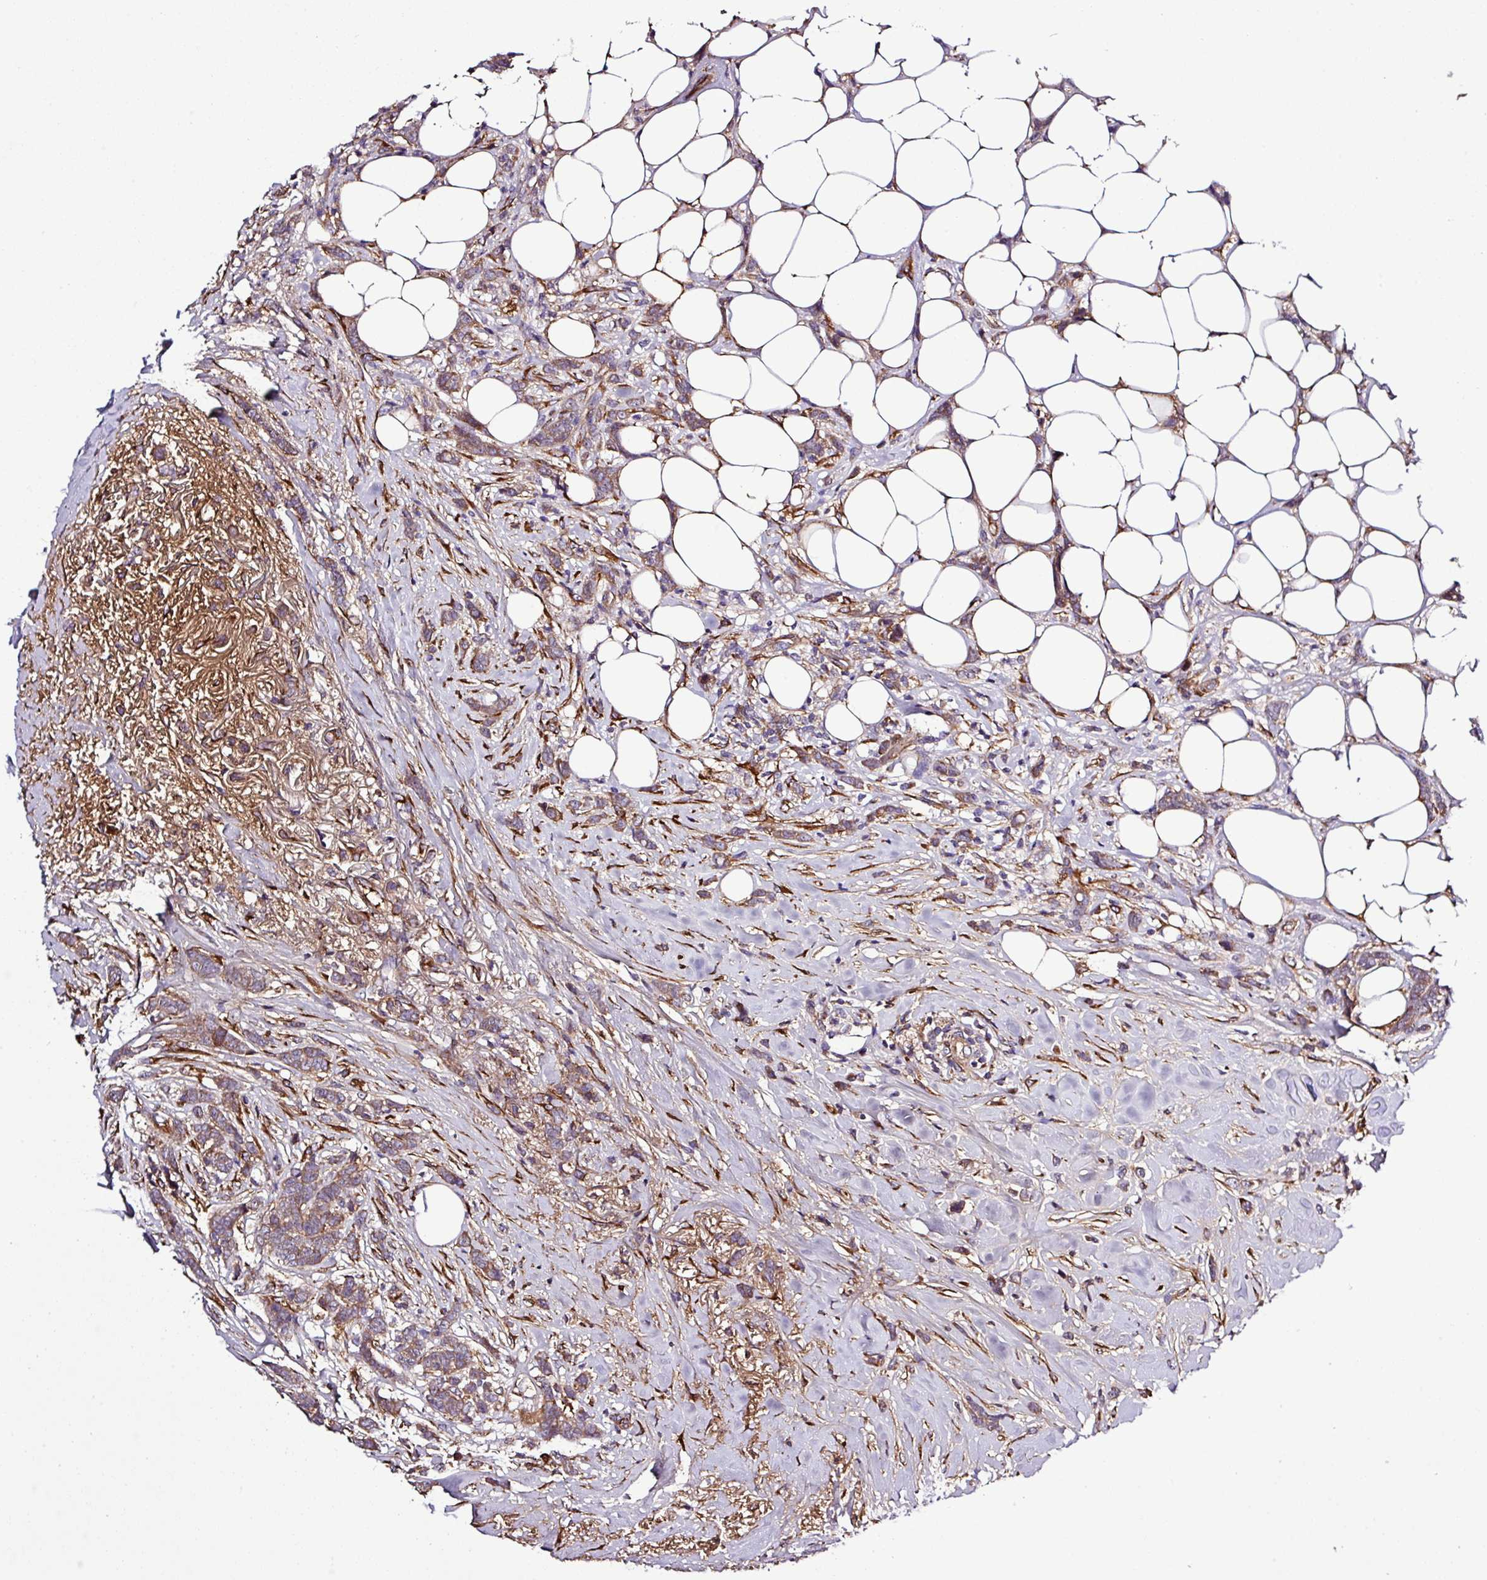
{"staining": {"intensity": "moderate", "quantity": ">75%", "location": "cytoplasmic/membranous"}, "tissue": "breast cancer", "cell_type": "Tumor cells", "image_type": "cancer", "snomed": [{"axis": "morphology", "description": "Duct carcinoma"}, {"axis": "topography", "description": "Breast"}], "caption": "The immunohistochemical stain highlights moderate cytoplasmic/membranous staining in tumor cells of breast cancer tissue. (brown staining indicates protein expression, while blue staining denotes nuclei).", "gene": "CWH43", "patient": {"sex": "female", "age": 80}}